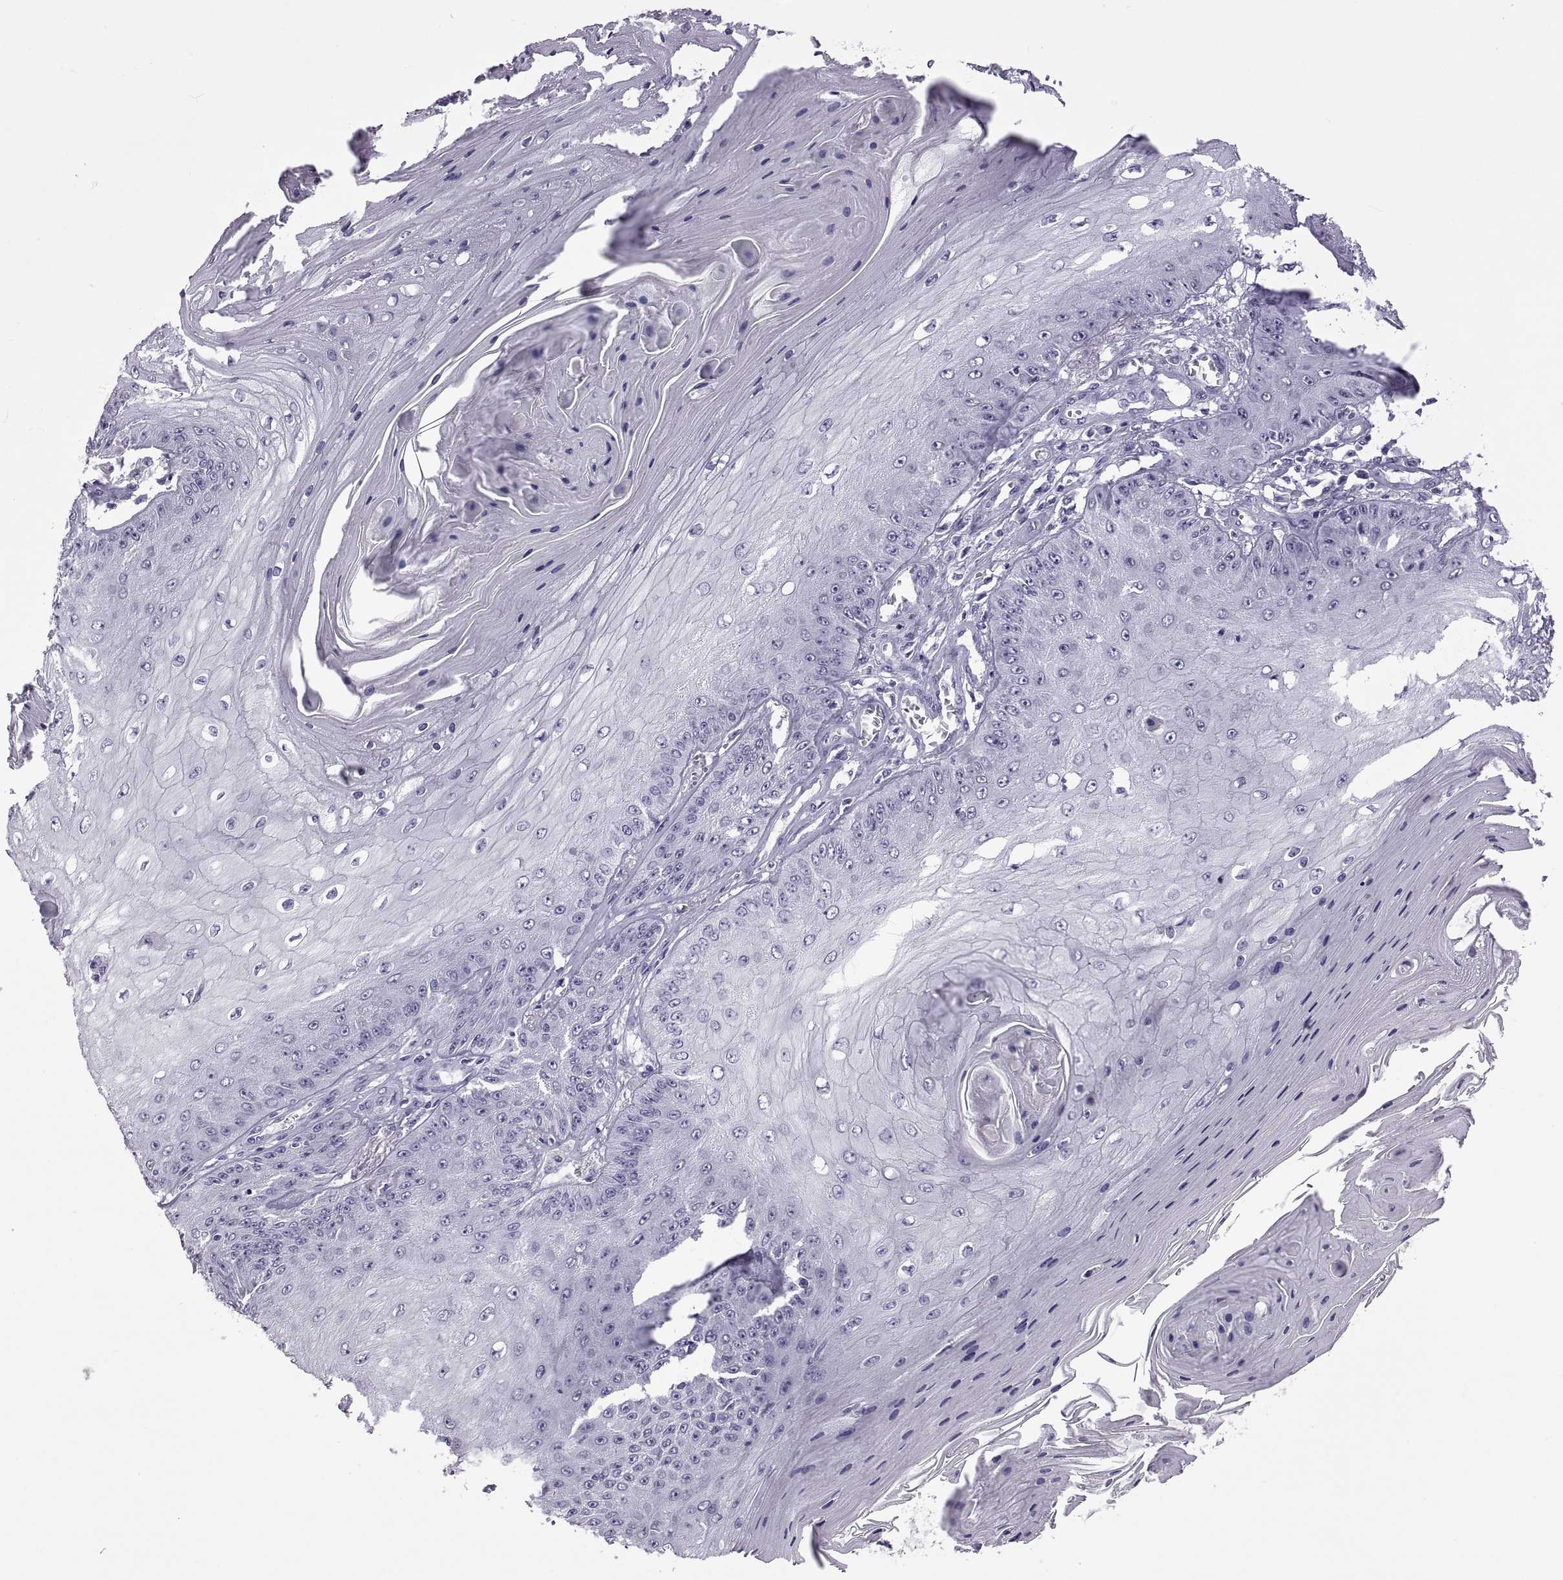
{"staining": {"intensity": "negative", "quantity": "none", "location": "none"}, "tissue": "skin cancer", "cell_type": "Tumor cells", "image_type": "cancer", "snomed": [{"axis": "morphology", "description": "Squamous cell carcinoma, NOS"}, {"axis": "topography", "description": "Skin"}], "caption": "Histopathology image shows no protein positivity in tumor cells of skin cancer tissue.", "gene": "RDM1", "patient": {"sex": "male", "age": 70}}